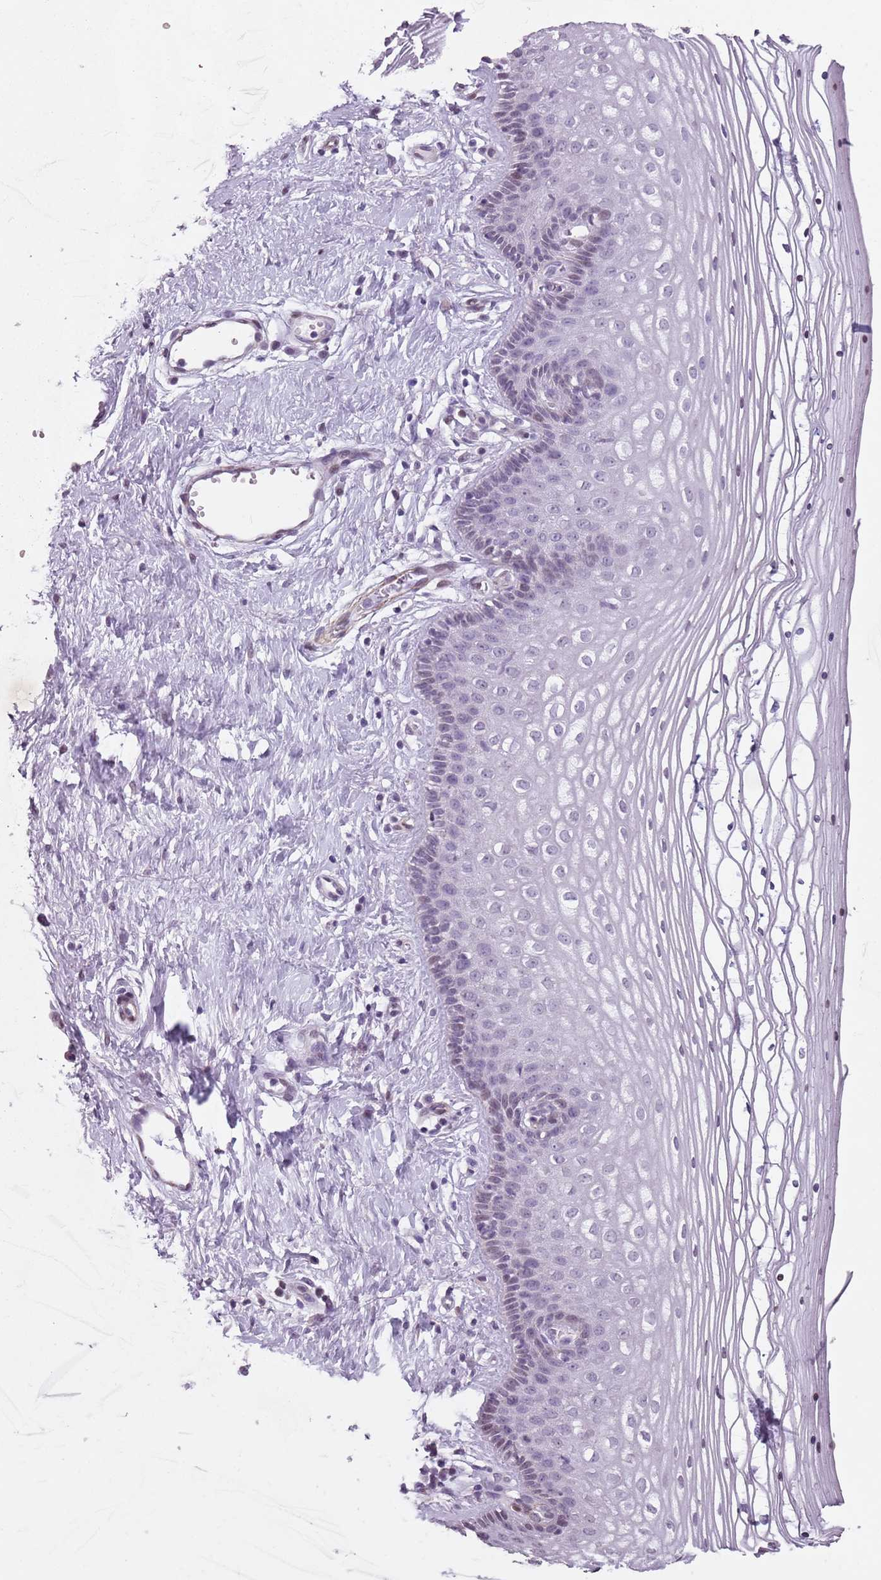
{"staining": {"intensity": "negative", "quantity": "none", "location": "none"}, "tissue": "vagina", "cell_type": "Squamous epithelial cells", "image_type": "normal", "snomed": [{"axis": "morphology", "description": "Normal tissue, NOS"}, {"axis": "topography", "description": "Vagina"}], "caption": "Squamous epithelial cells show no significant protein positivity in benign vagina.", "gene": "TMC4", "patient": {"sex": "female", "age": 46}}